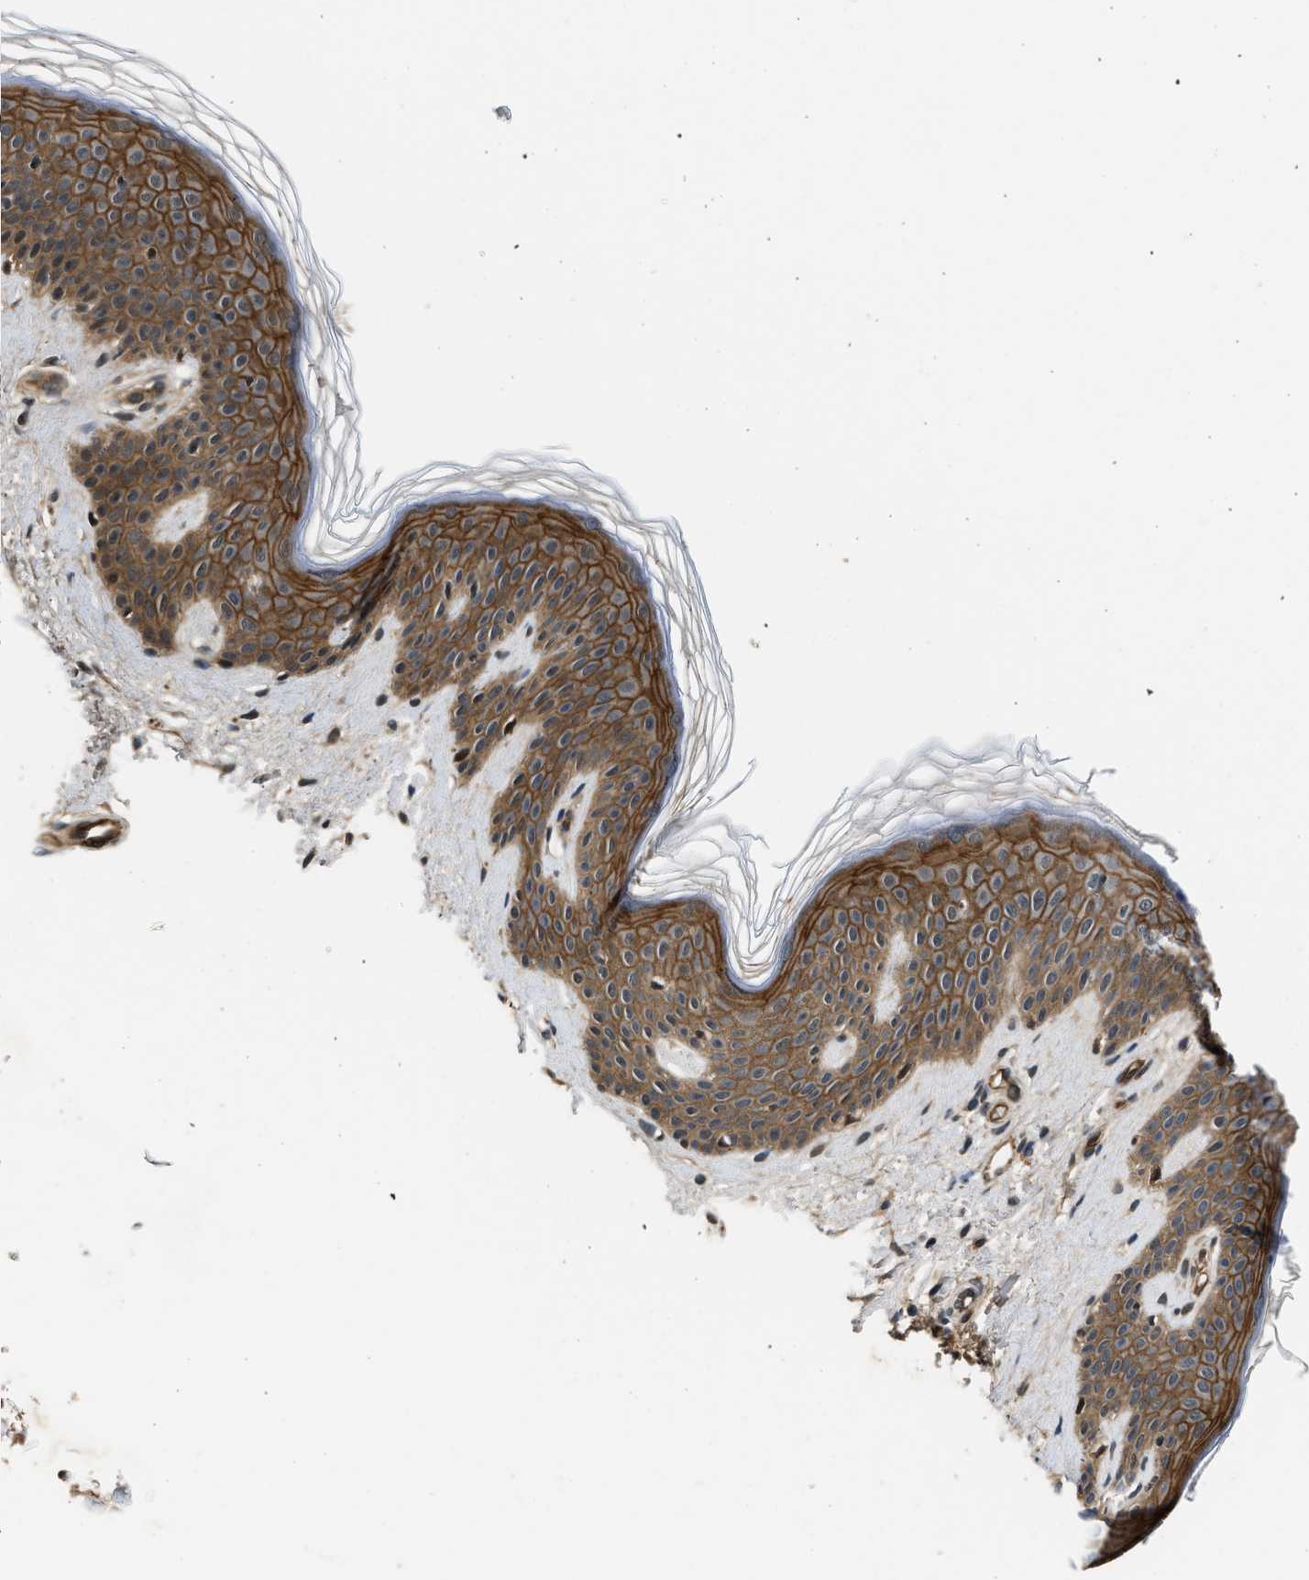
{"staining": {"intensity": "weak", "quantity": ">75%", "location": "cytoplasmic/membranous"}, "tissue": "skin", "cell_type": "Fibroblasts", "image_type": "normal", "snomed": [{"axis": "morphology", "description": "Normal tissue, NOS"}, {"axis": "topography", "description": "Skin"}], "caption": "This photomicrograph demonstrates IHC staining of benign human skin, with low weak cytoplasmic/membranous expression in approximately >75% of fibroblasts.", "gene": "COPS2", "patient": {"sex": "male", "age": 41}}